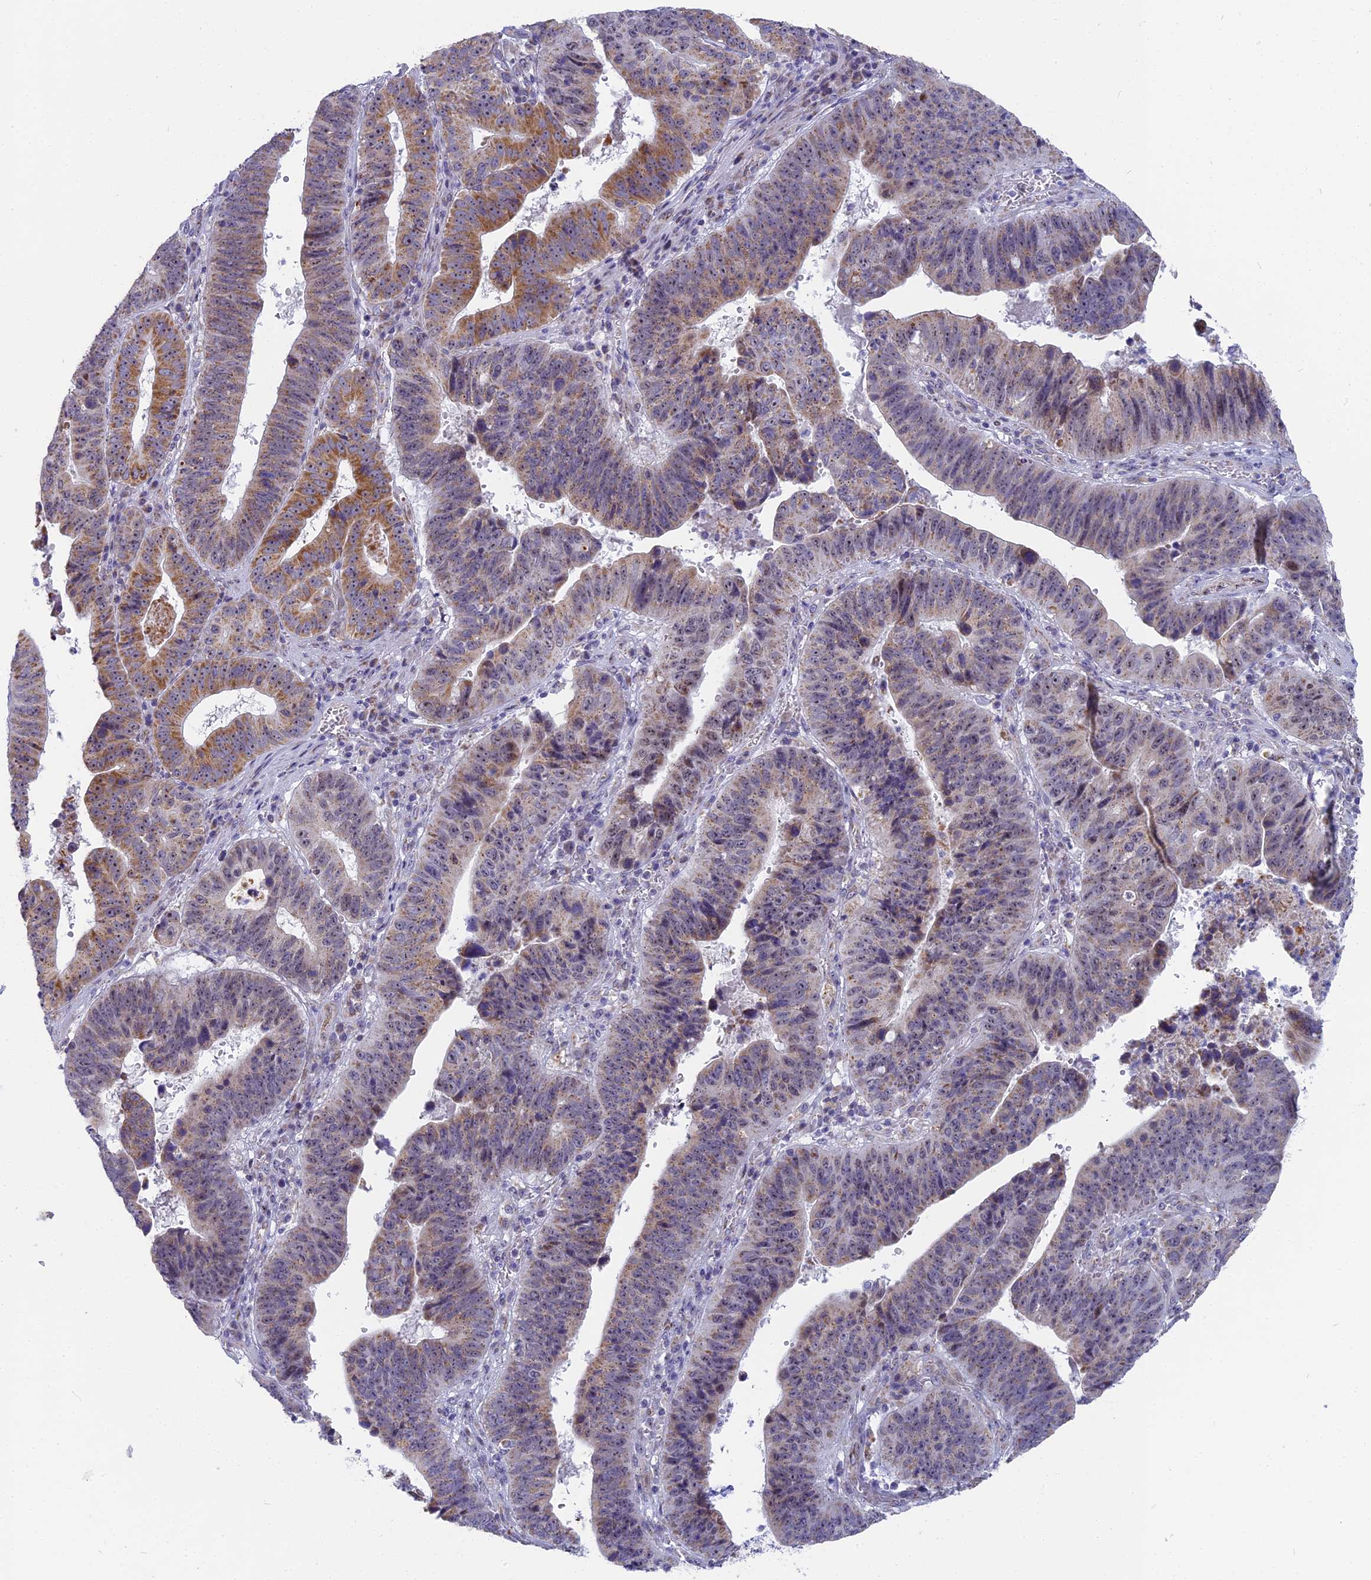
{"staining": {"intensity": "moderate", "quantity": "25%-75%", "location": "cytoplasmic/membranous"}, "tissue": "stomach cancer", "cell_type": "Tumor cells", "image_type": "cancer", "snomed": [{"axis": "morphology", "description": "Adenocarcinoma, NOS"}, {"axis": "topography", "description": "Stomach"}], "caption": "An image showing moderate cytoplasmic/membranous staining in approximately 25%-75% of tumor cells in stomach cancer, as visualized by brown immunohistochemical staining.", "gene": "DTWD1", "patient": {"sex": "male", "age": 59}}